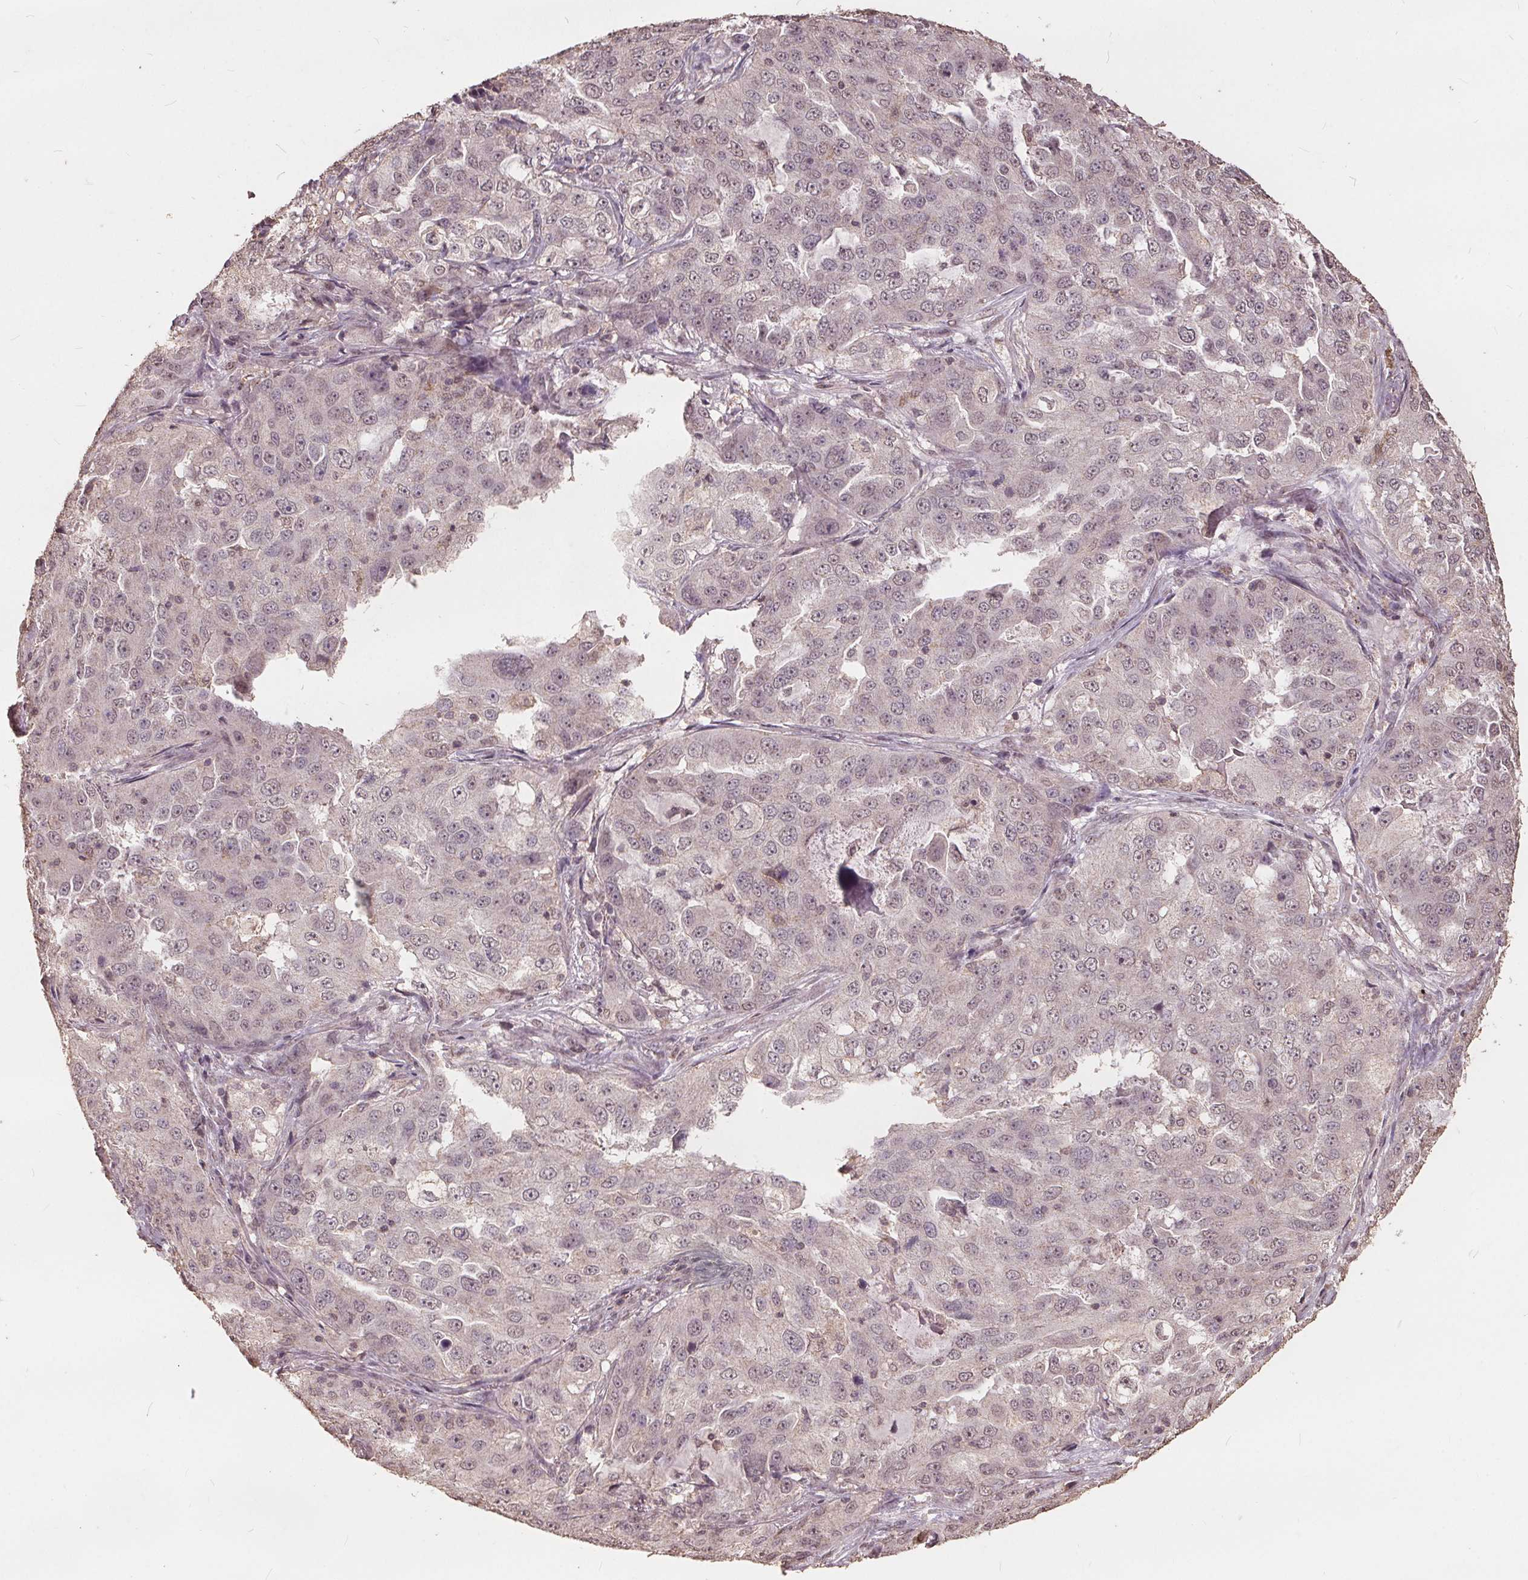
{"staining": {"intensity": "negative", "quantity": "none", "location": "none"}, "tissue": "lung cancer", "cell_type": "Tumor cells", "image_type": "cancer", "snomed": [{"axis": "morphology", "description": "Adenocarcinoma, NOS"}, {"axis": "topography", "description": "Lung"}], "caption": "IHC of lung cancer (adenocarcinoma) reveals no positivity in tumor cells.", "gene": "DSG3", "patient": {"sex": "female", "age": 61}}